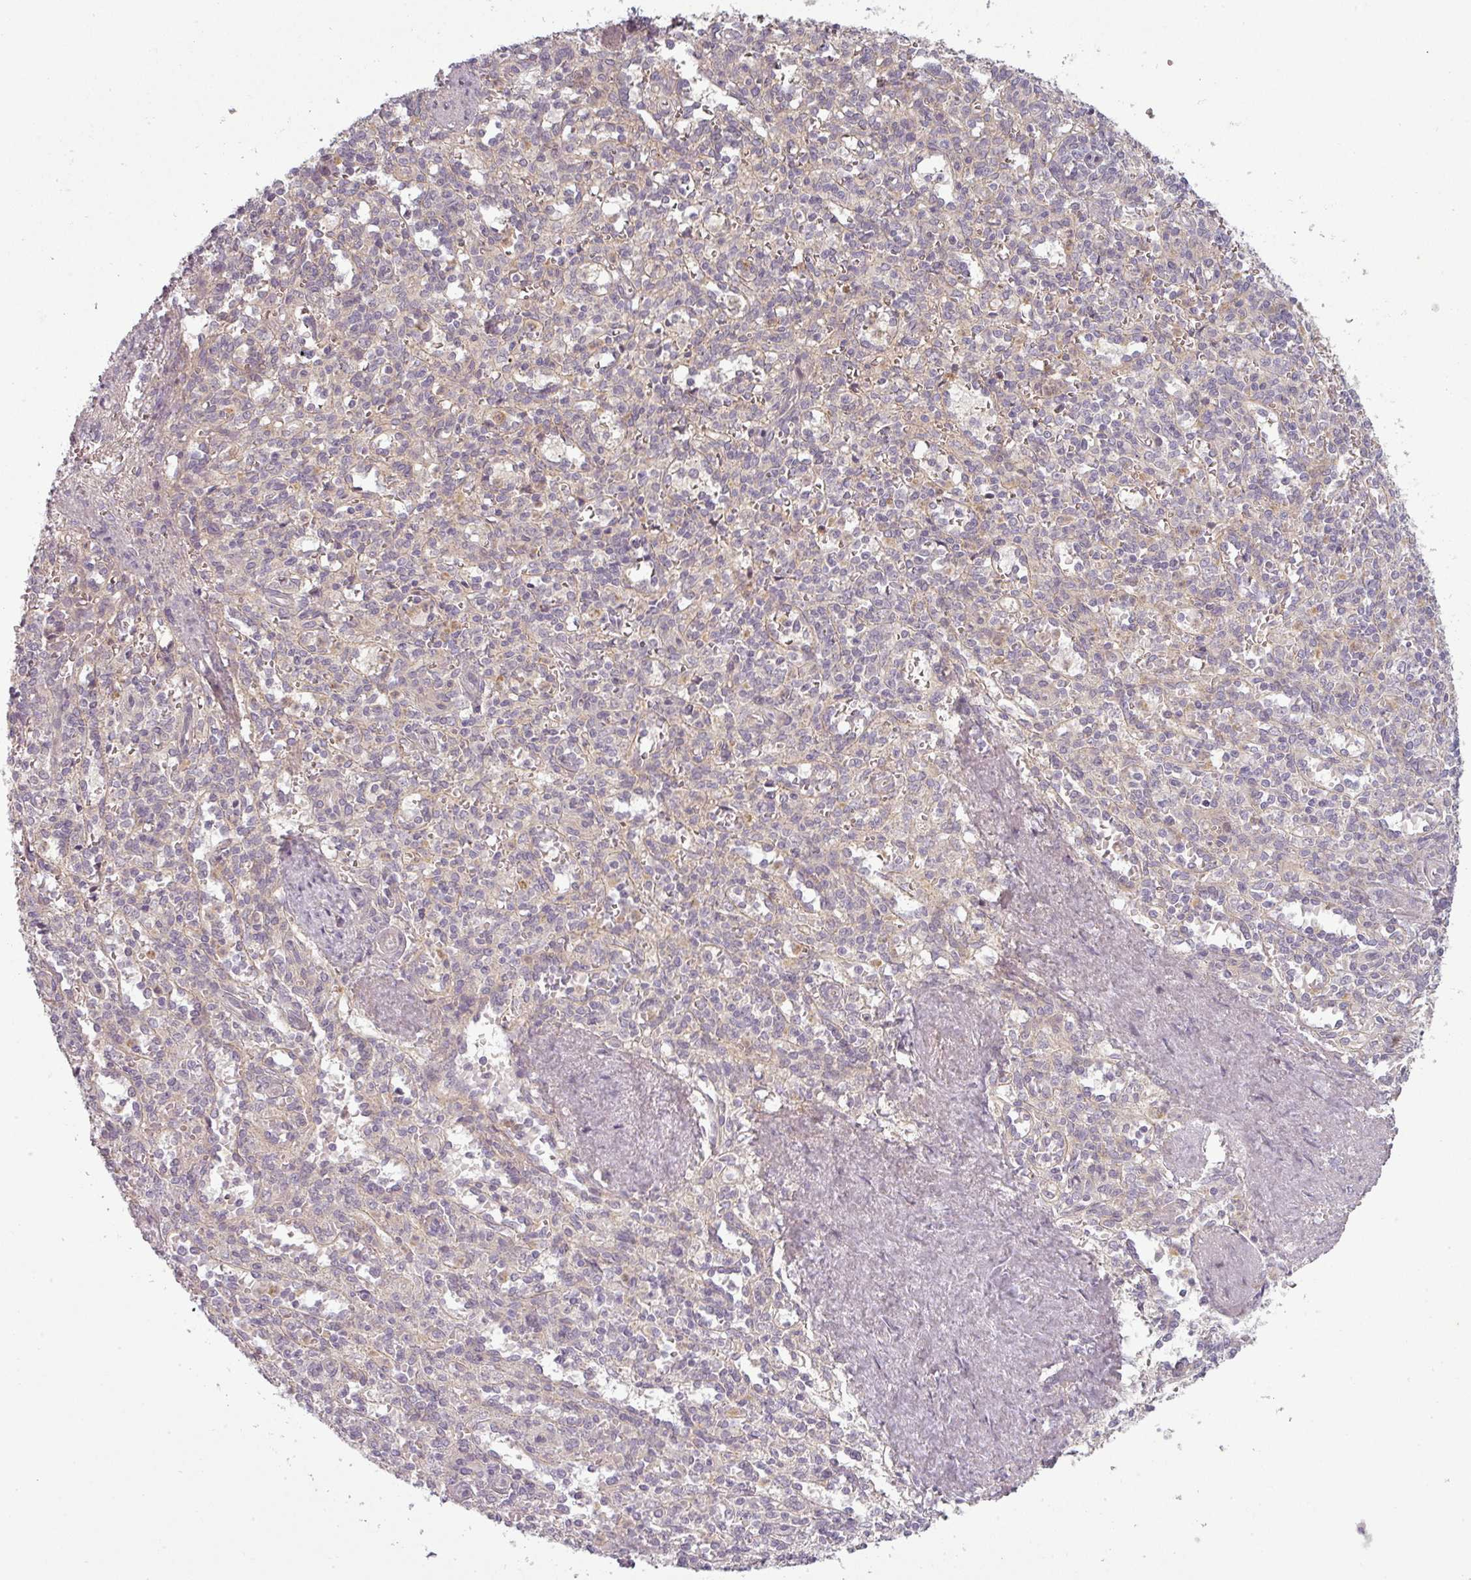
{"staining": {"intensity": "negative", "quantity": "none", "location": "none"}, "tissue": "spleen", "cell_type": "Cells in red pulp", "image_type": "normal", "snomed": [{"axis": "morphology", "description": "Normal tissue, NOS"}, {"axis": "topography", "description": "Spleen"}], "caption": "DAB (3,3'-diaminobenzidine) immunohistochemical staining of benign human spleen reveals no significant staining in cells in red pulp.", "gene": "SLC16A9", "patient": {"sex": "female", "age": 70}}